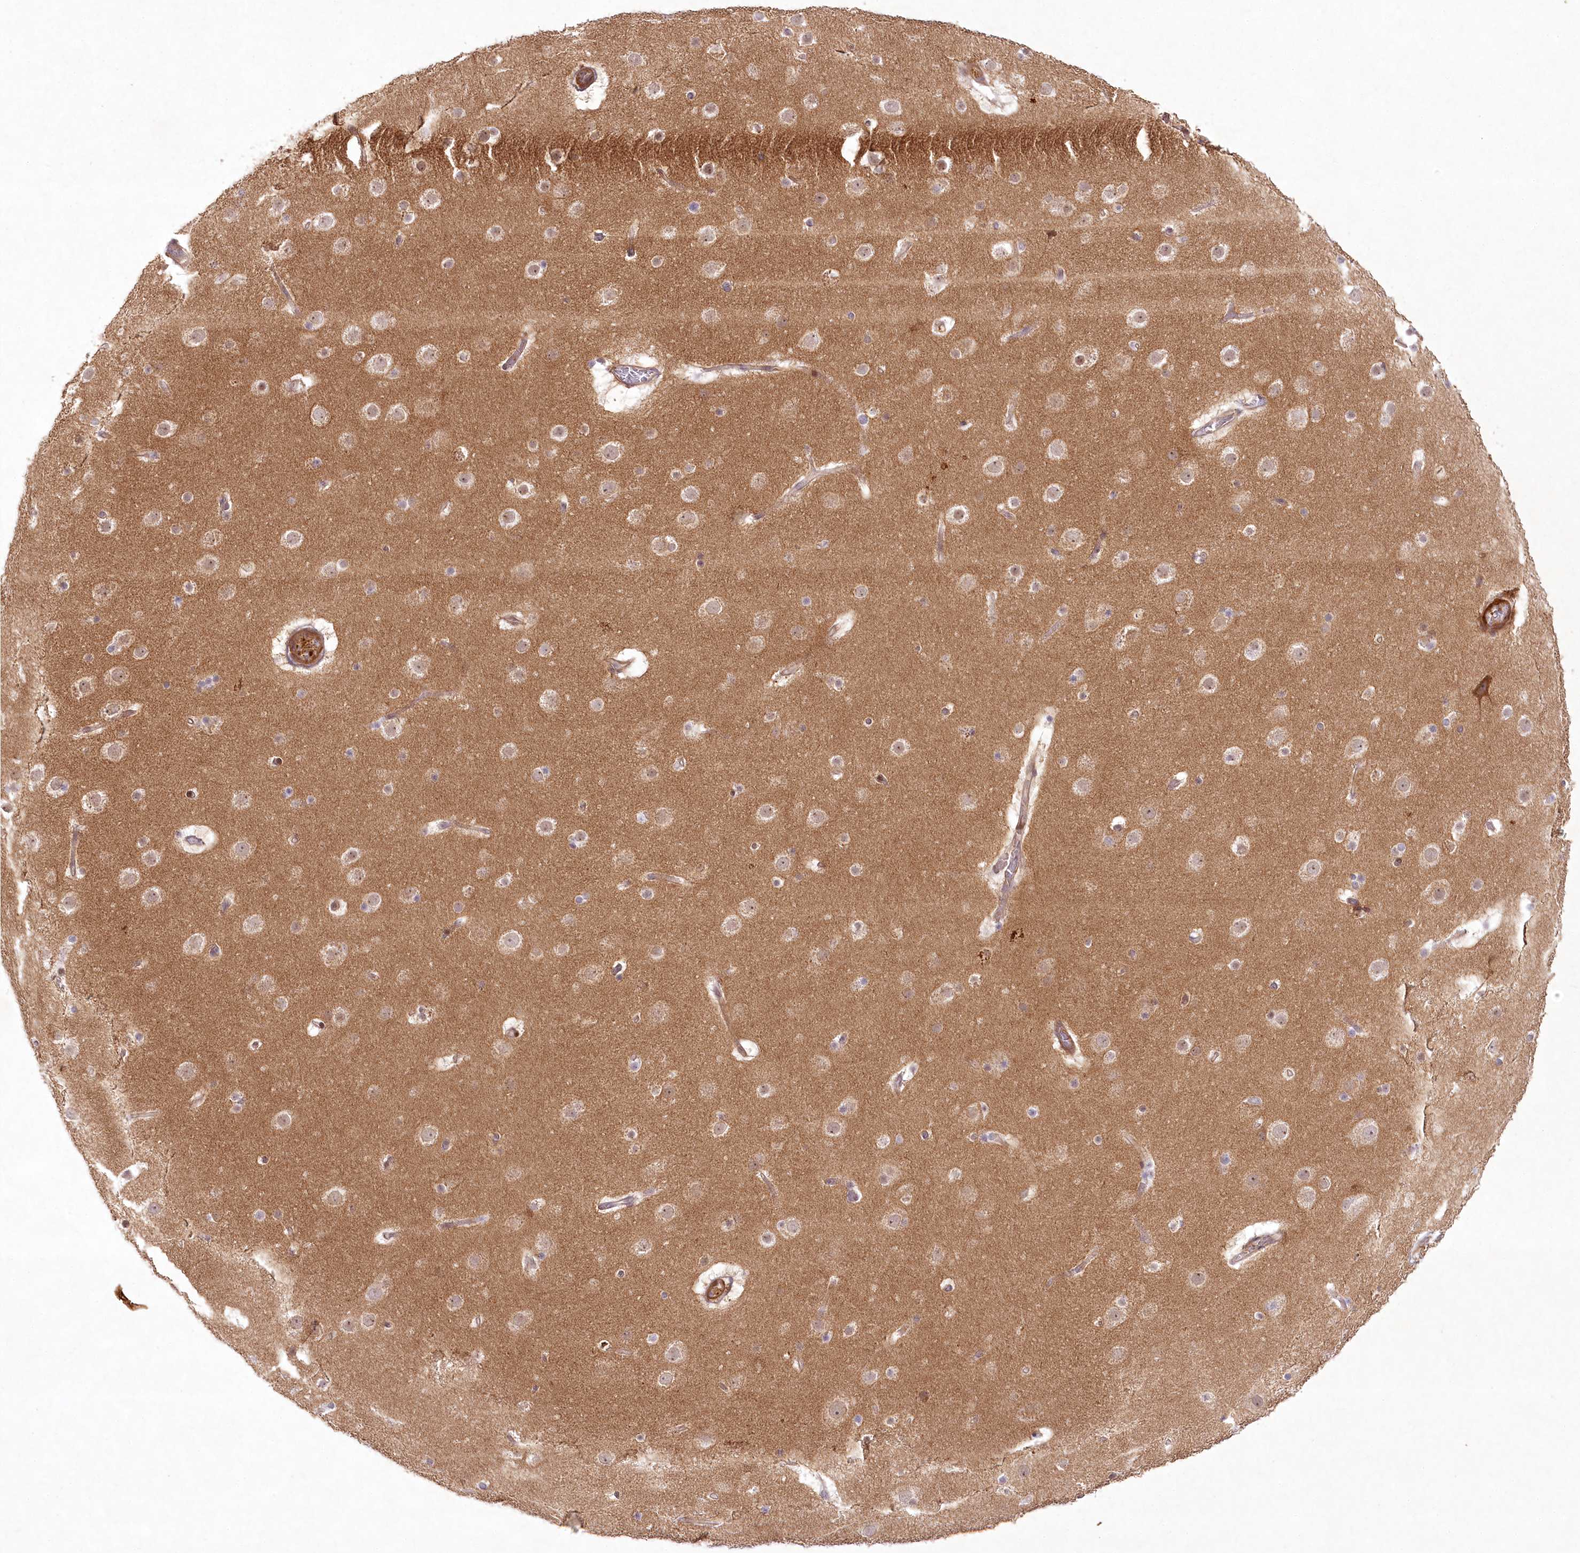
{"staining": {"intensity": "weak", "quantity": "25%-75%", "location": "cytoplasmic/membranous"}, "tissue": "cerebral cortex", "cell_type": "Endothelial cells", "image_type": "normal", "snomed": [{"axis": "morphology", "description": "Normal tissue, NOS"}, {"axis": "topography", "description": "Cerebral cortex"}], "caption": "This micrograph displays immunohistochemistry (IHC) staining of benign human cerebral cortex, with low weak cytoplasmic/membranous staining in about 25%-75% of endothelial cells.", "gene": "SH2D3A", "patient": {"sex": "male", "age": 57}}